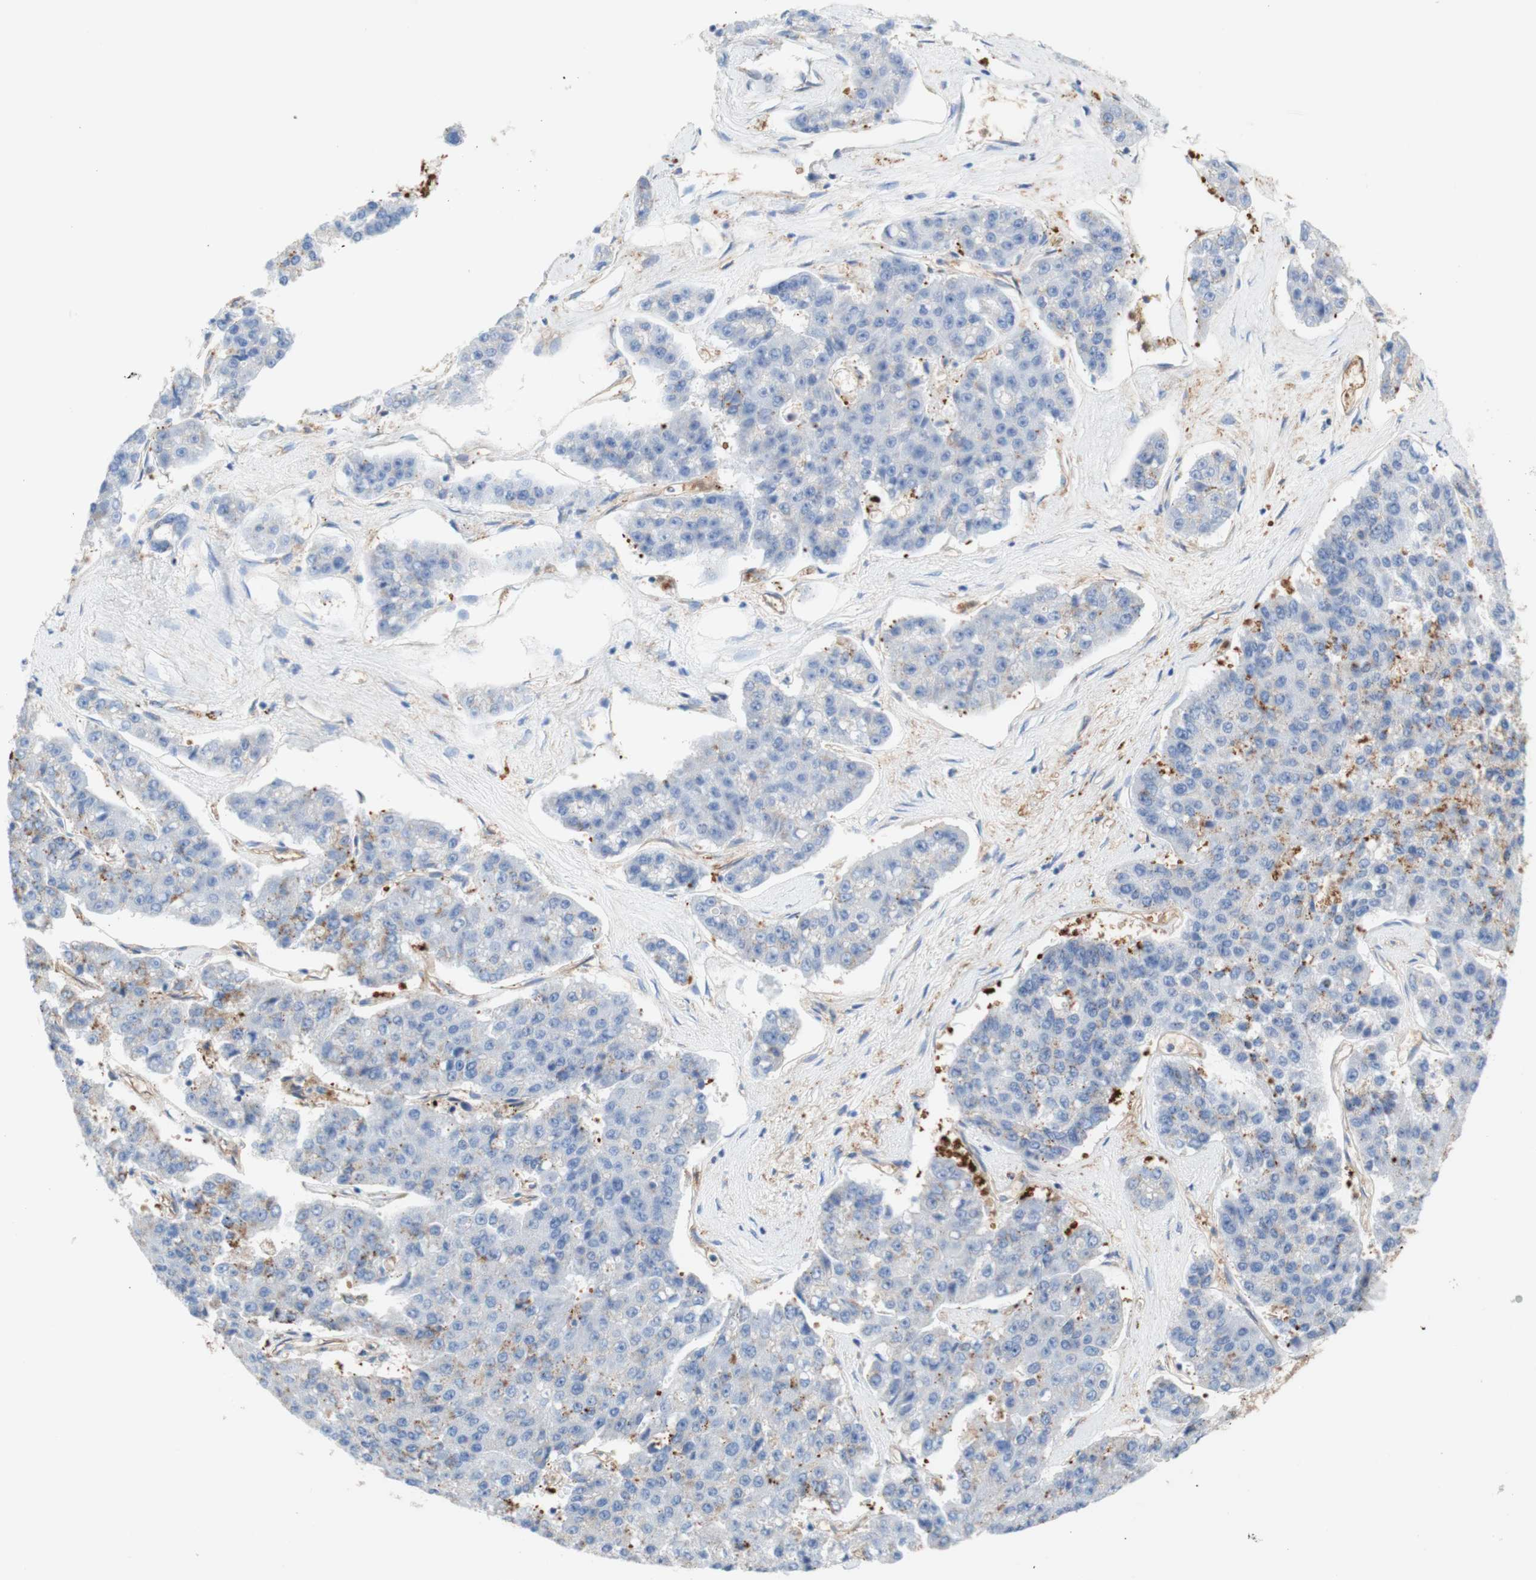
{"staining": {"intensity": "negative", "quantity": "none", "location": "none"}, "tissue": "pancreatic cancer", "cell_type": "Tumor cells", "image_type": "cancer", "snomed": [{"axis": "morphology", "description": "Adenocarcinoma, NOS"}, {"axis": "topography", "description": "Pancreas"}], "caption": "The photomicrograph reveals no staining of tumor cells in pancreatic cancer (adenocarcinoma).", "gene": "STOM", "patient": {"sex": "male", "age": 50}}